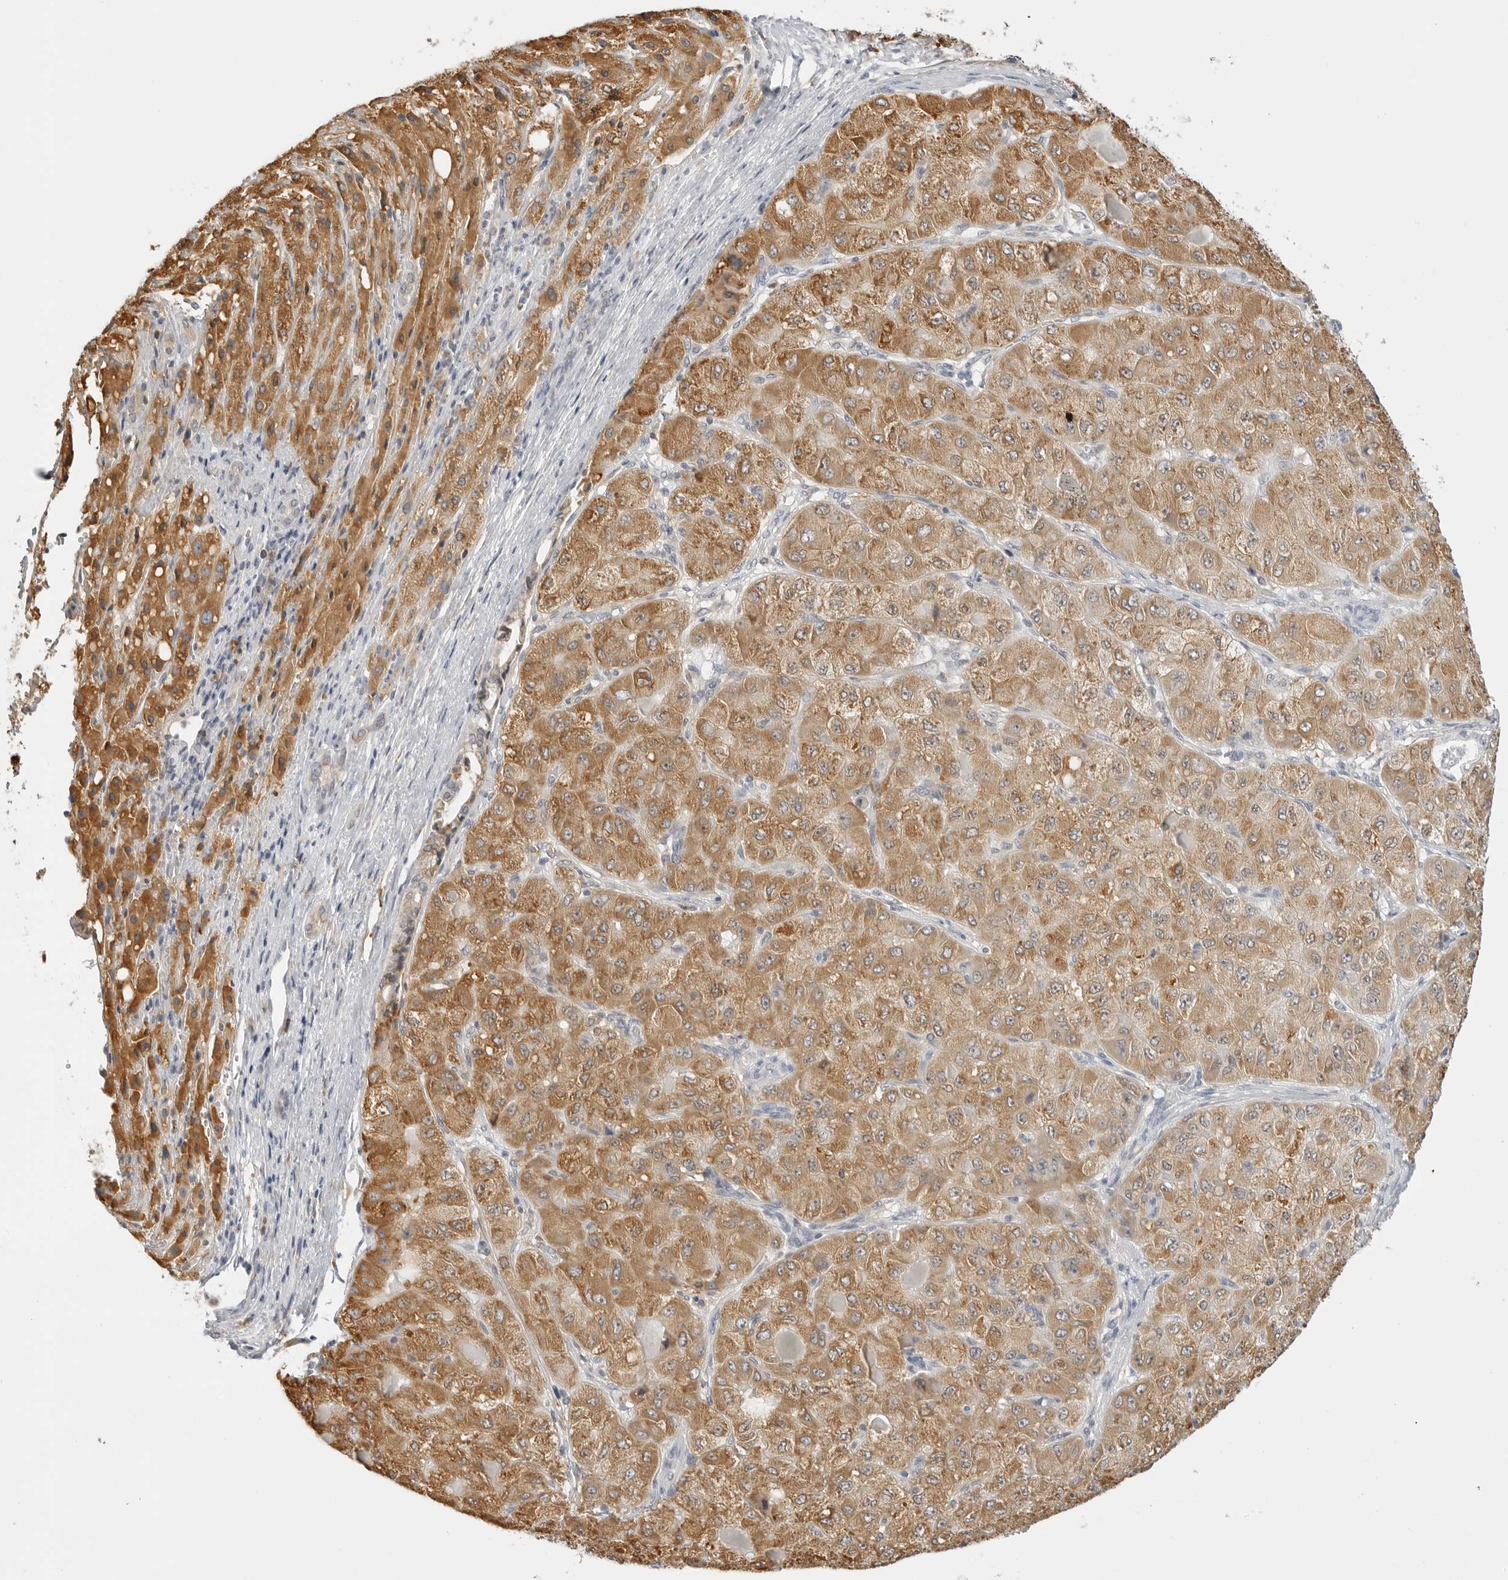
{"staining": {"intensity": "moderate", "quantity": ">75%", "location": "cytoplasmic/membranous"}, "tissue": "liver cancer", "cell_type": "Tumor cells", "image_type": "cancer", "snomed": [{"axis": "morphology", "description": "Carcinoma, Hepatocellular, NOS"}, {"axis": "topography", "description": "Liver"}], "caption": "Human hepatocellular carcinoma (liver) stained for a protein (brown) shows moderate cytoplasmic/membranous positive expression in approximately >75% of tumor cells.", "gene": "THEM4", "patient": {"sex": "male", "age": 80}}